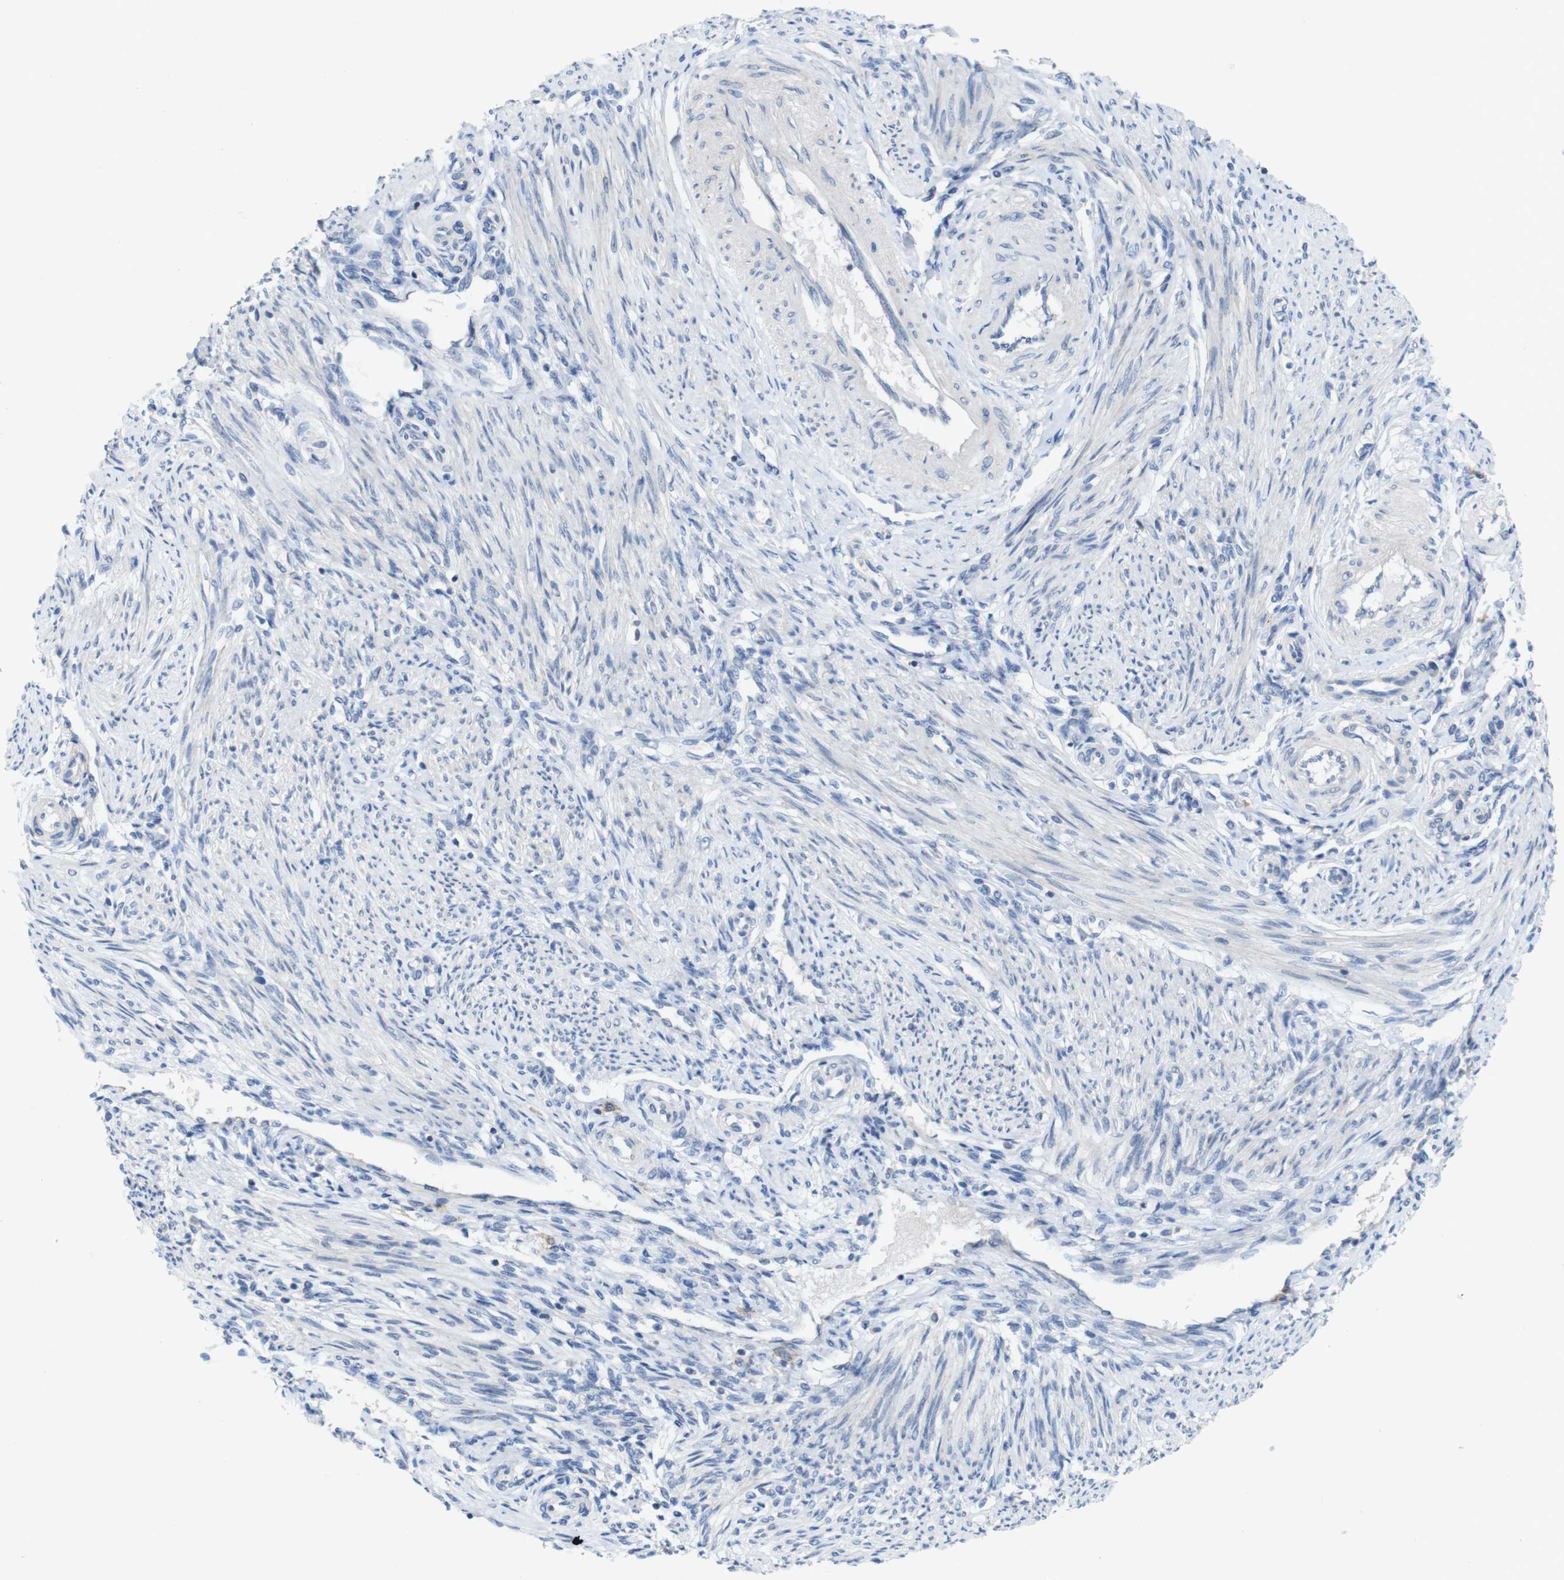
{"staining": {"intensity": "negative", "quantity": "none", "location": "none"}, "tissue": "endometrium", "cell_type": "Cells in endometrial stroma", "image_type": "normal", "snomed": [{"axis": "morphology", "description": "Normal tissue, NOS"}, {"axis": "topography", "description": "Endometrium"}], "caption": "A micrograph of endometrium stained for a protein demonstrates no brown staining in cells in endometrial stroma. The staining is performed using DAB brown chromogen with nuclei counter-stained in using hematoxylin.", "gene": "SLAMF7", "patient": {"sex": "female", "age": 42}}